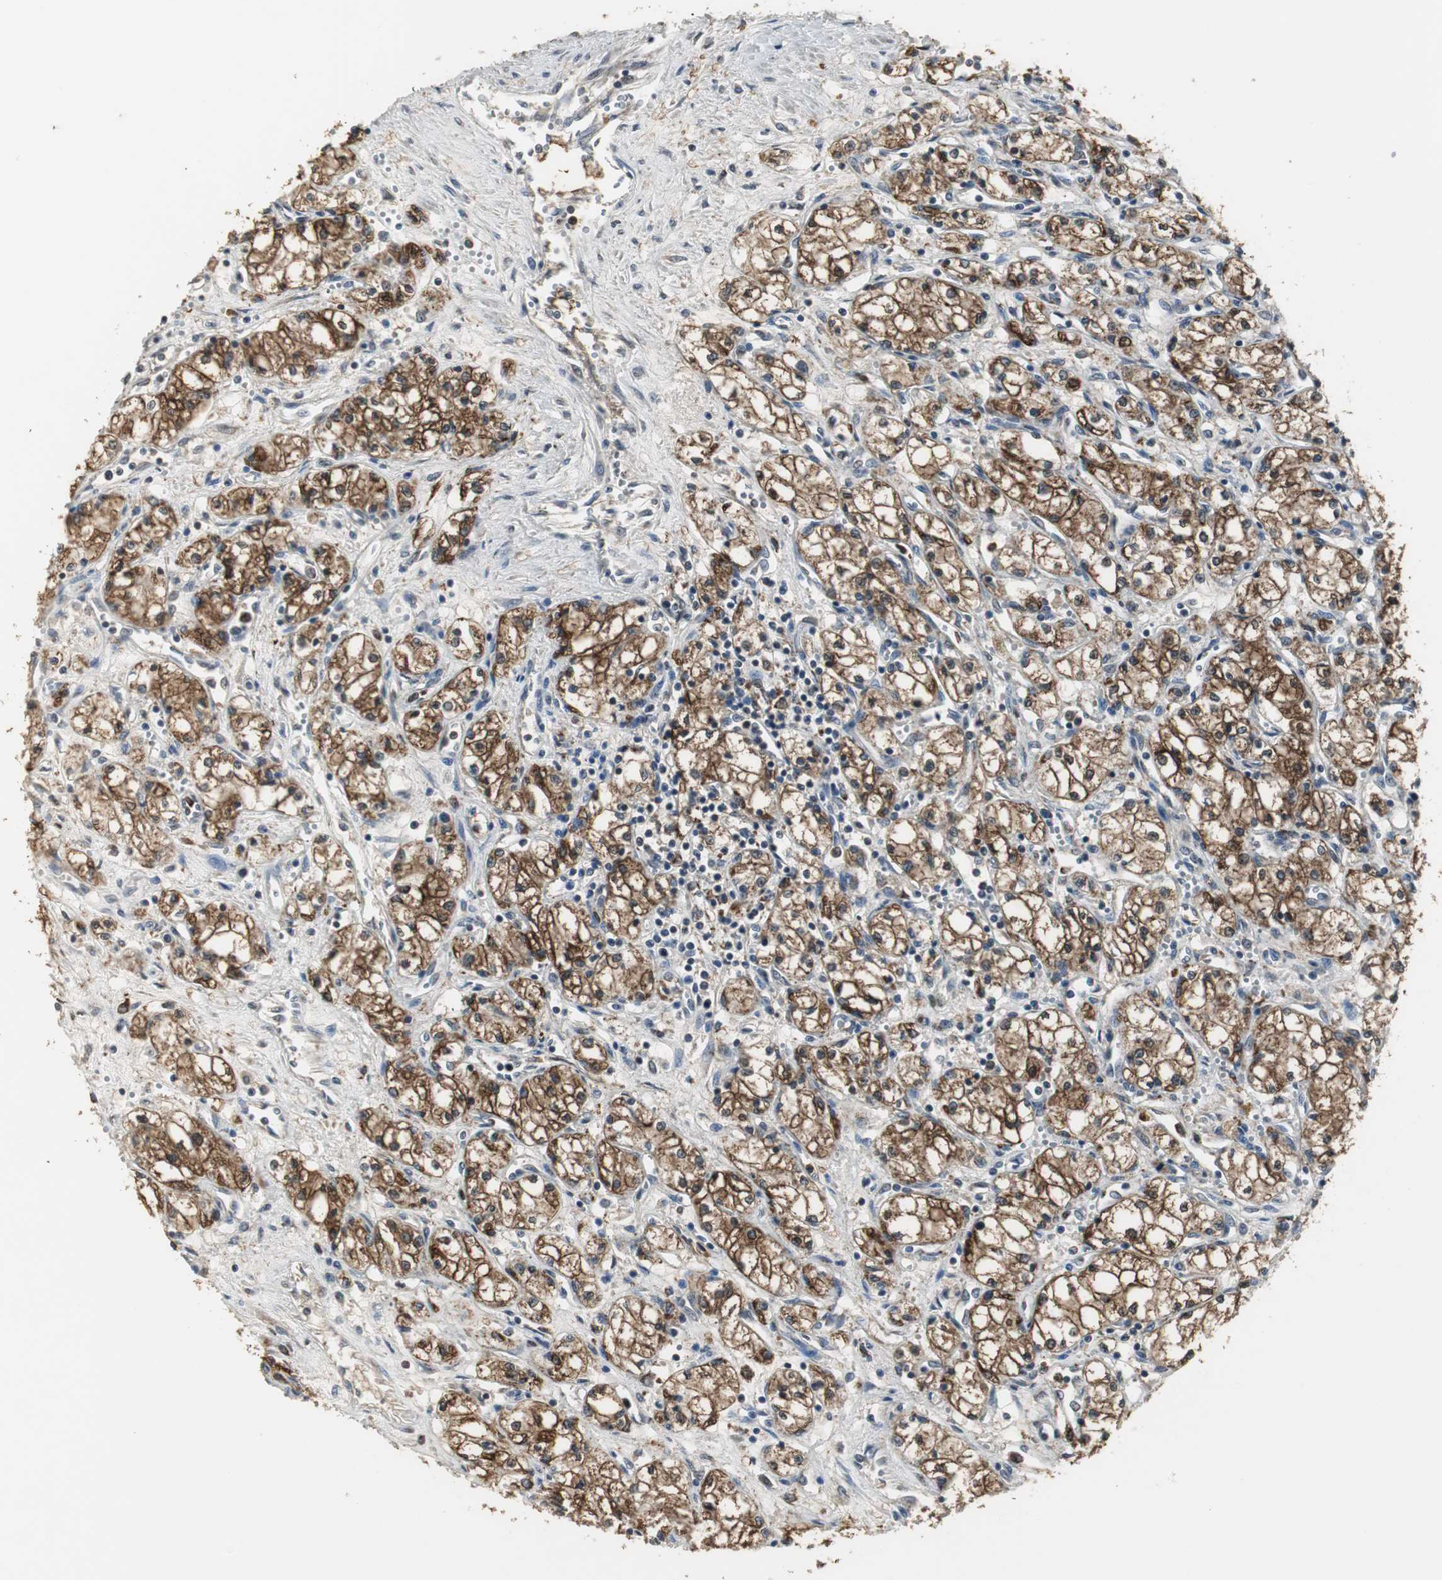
{"staining": {"intensity": "strong", "quantity": ">75%", "location": "cytoplasmic/membranous,nuclear"}, "tissue": "renal cancer", "cell_type": "Tumor cells", "image_type": "cancer", "snomed": [{"axis": "morphology", "description": "Normal tissue, NOS"}, {"axis": "morphology", "description": "Adenocarcinoma, NOS"}, {"axis": "topography", "description": "Kidney"}], "caption": "Immunohistochemical staining of human renal adenocarcinoma demonstrates high levels of strong cytoplasmic/membranous and nuclear expression in approximately >75% of tumor cells.", "gene": "PLIN3", "patient": {"sex": "male", "age": 59}}